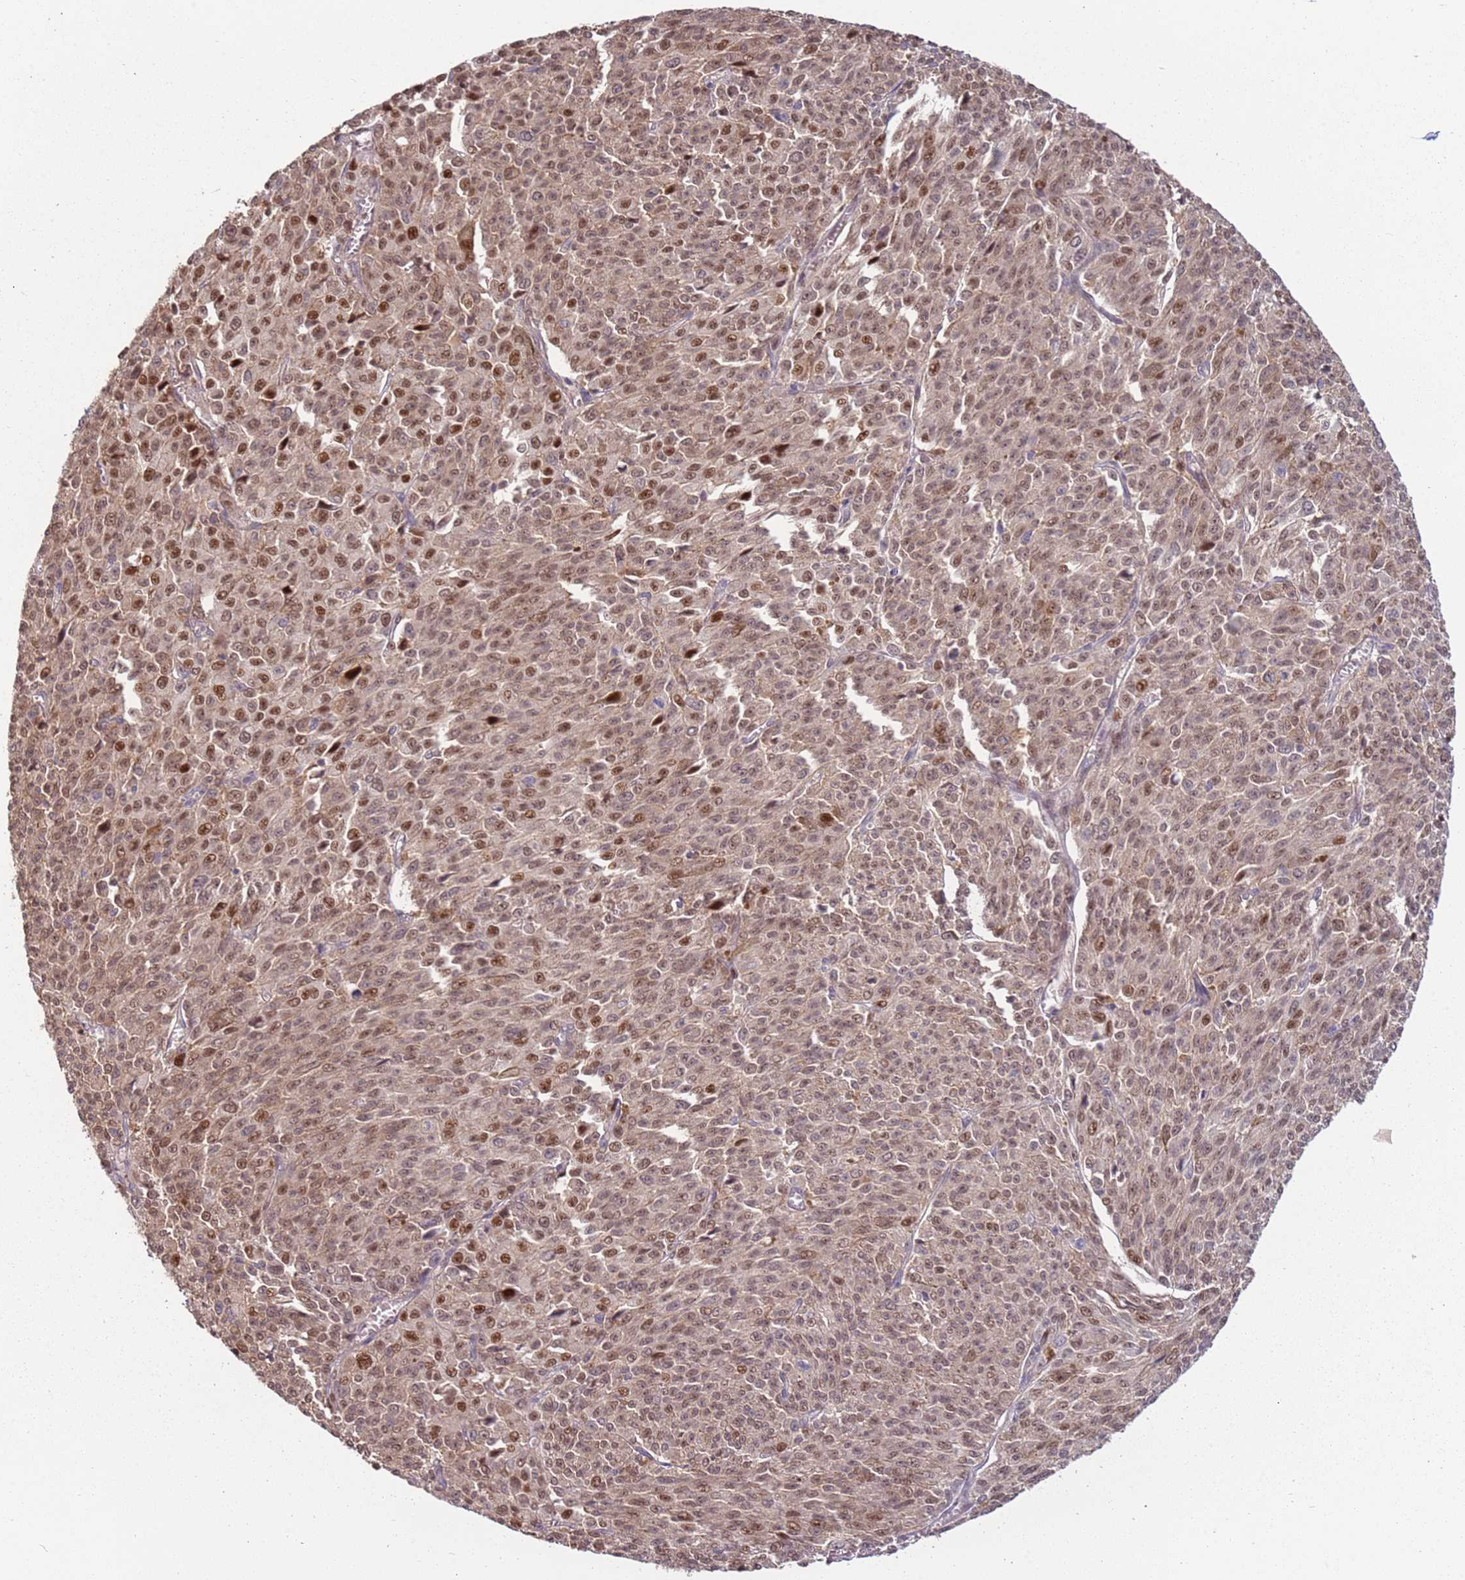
{"staining": {"intensity": "moderate", "quantity": ">75%", "location": "nuclear"}, "tissue": "melanoma", "cell_type": "Tumor cells", "image_type": "cancer", "snomed": [{"axis": "morphology", "description": "Malignant melanoma, NOS"}, {"axis": "topography", "description": "Skin"}], "caption": "Melanoma tissue displays moderate nuclear positivity in approximately >75% of tumor cells, visualized by immunohistochemistry. The staining was performed using DAB to visualize the protein expression in brown, while the nuclei were stained in blue with hematoxylin (Magnification: 20x).", "gene": "GSTO2", "patient": {"sex": "female", "age": 52}}